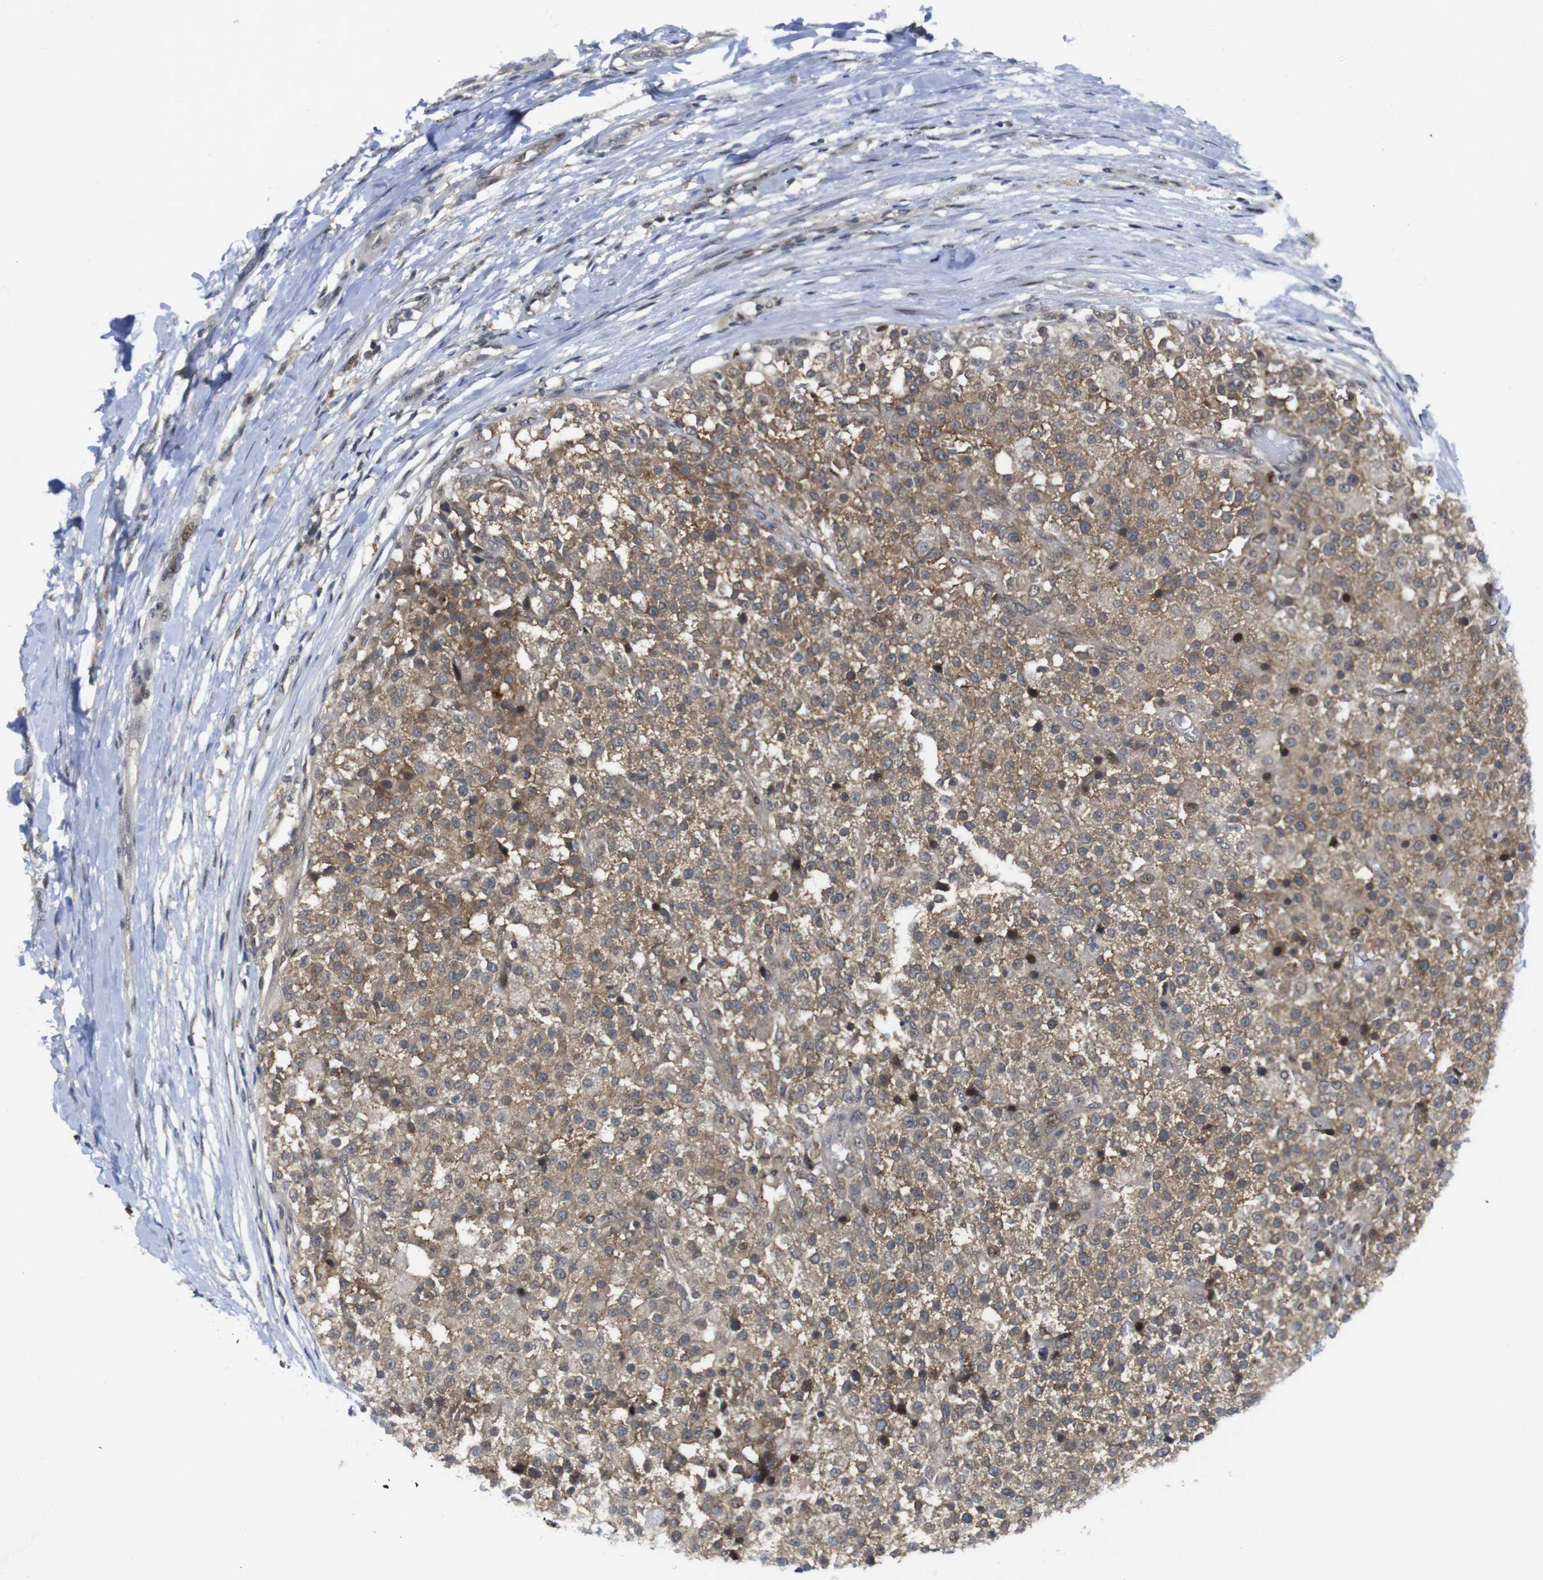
{"staining": {"intensity": "moderate", "quantity": ">75%", "location": "cytoplasmic/membranous"}, "tissue": "testis cancer", "cell_type": "Tumor cells", "image_type": "cancer", "snomed": [{"axis": "morphology", "description": "Seminoma, NOS"}, {"axis": "topography", "description": "Testis"}], "caption": "This micrograph exhibits immunohistochemistry (IHC) staining of human testis cancer, with medium moderate cytoplasmic/membranous positivity in about >75% of tumor cells.", "gene": "RCC1", "patient": {"sex": "male", "age": 59}}